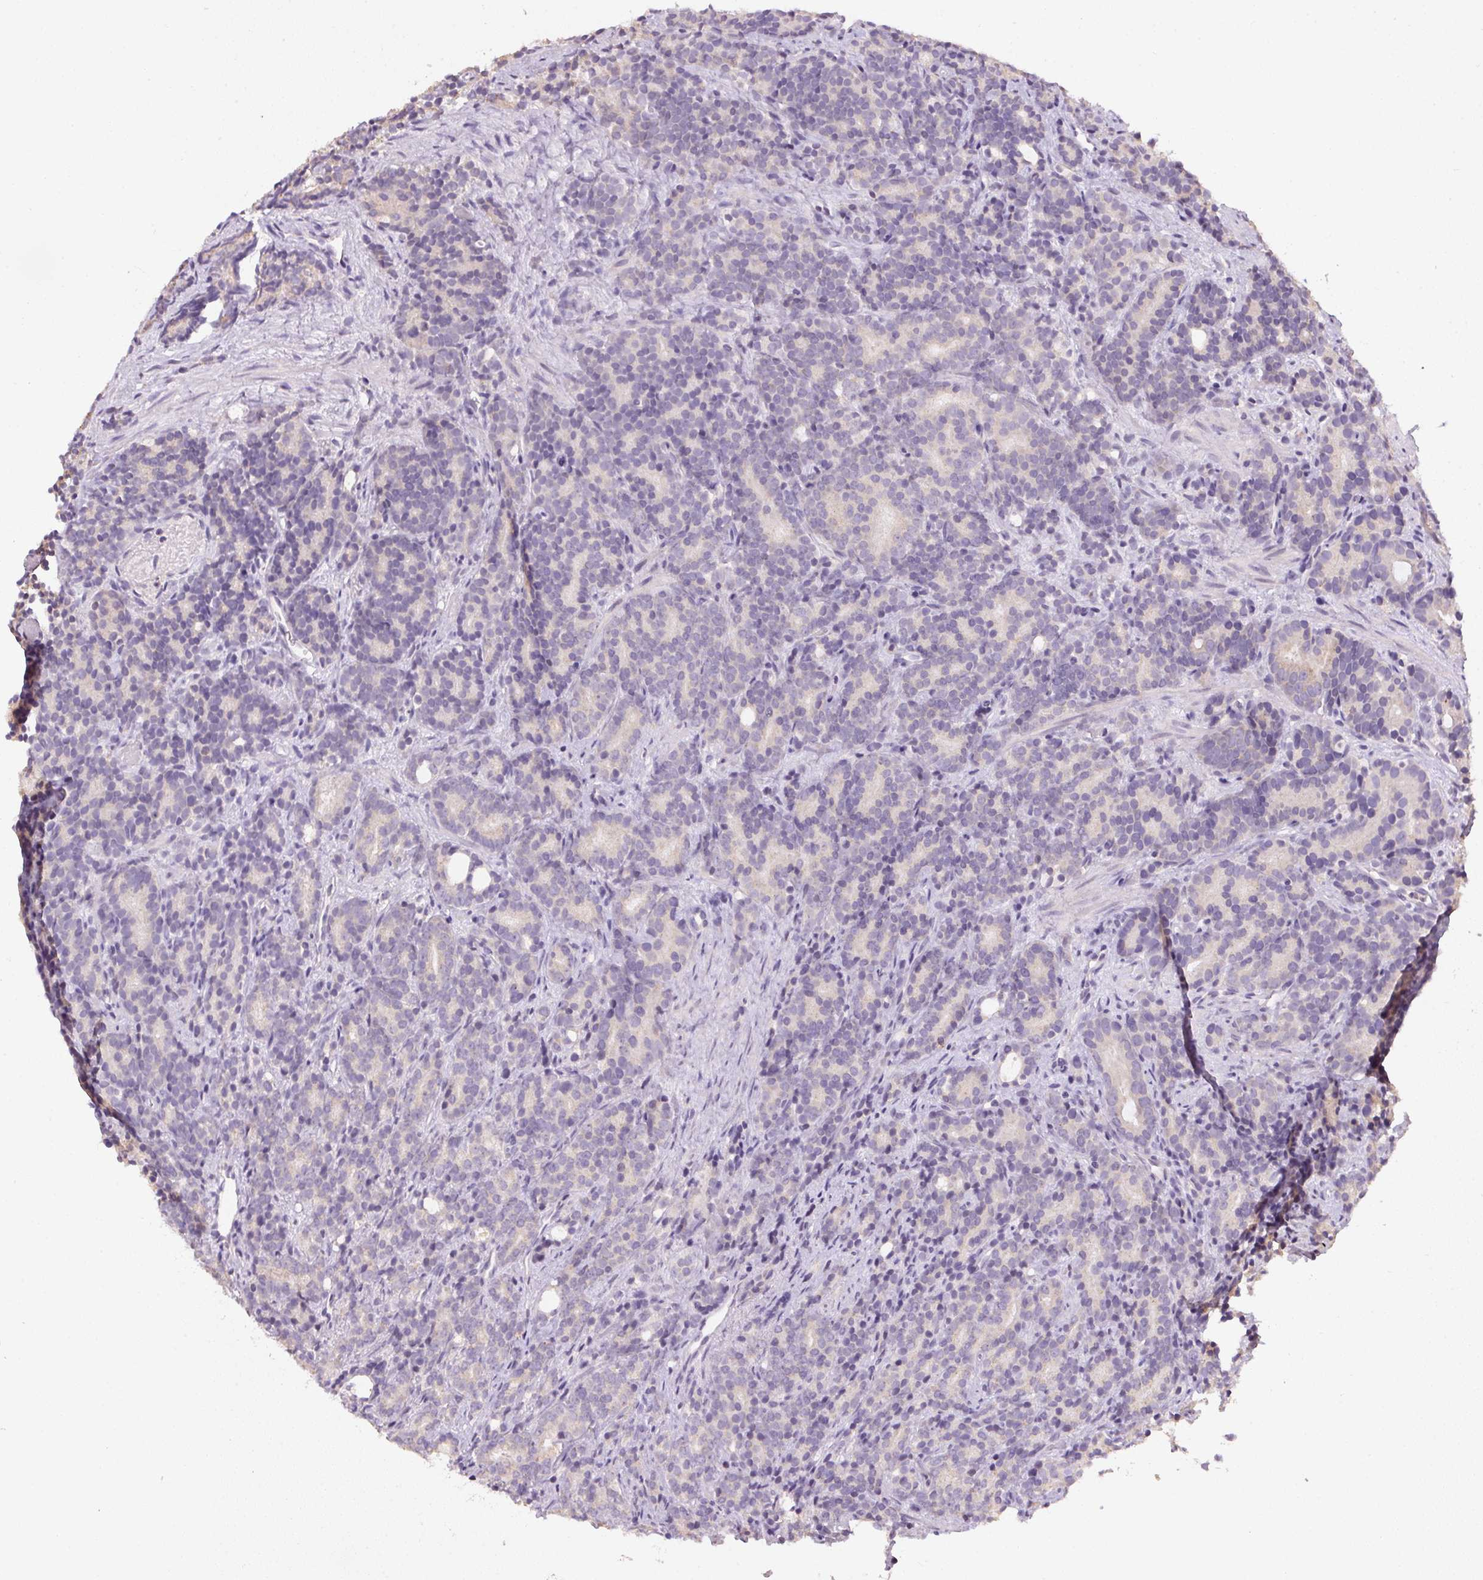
{"staining": {"intensity": "negative", "quantity": "none", "location": "none"}, "tissue": "prostate cancer", "cell_type": "Tumor cells", "image_type": "cancer", "snomed": [{"axis": "morphology", "description": "Adenocarcinoma, High grade"}, {"axis": "topography", "description": "Prostate"}], "caption": "A high-resolution photomicrograph shows immunohistochemistry (IHC) staining of prostate cancer (high-grade adenocarcinoma), which reveals no significant positivity in tumor cells.", "gene": "SPACA9", "patient": {"sex": "male", "age": 84}}